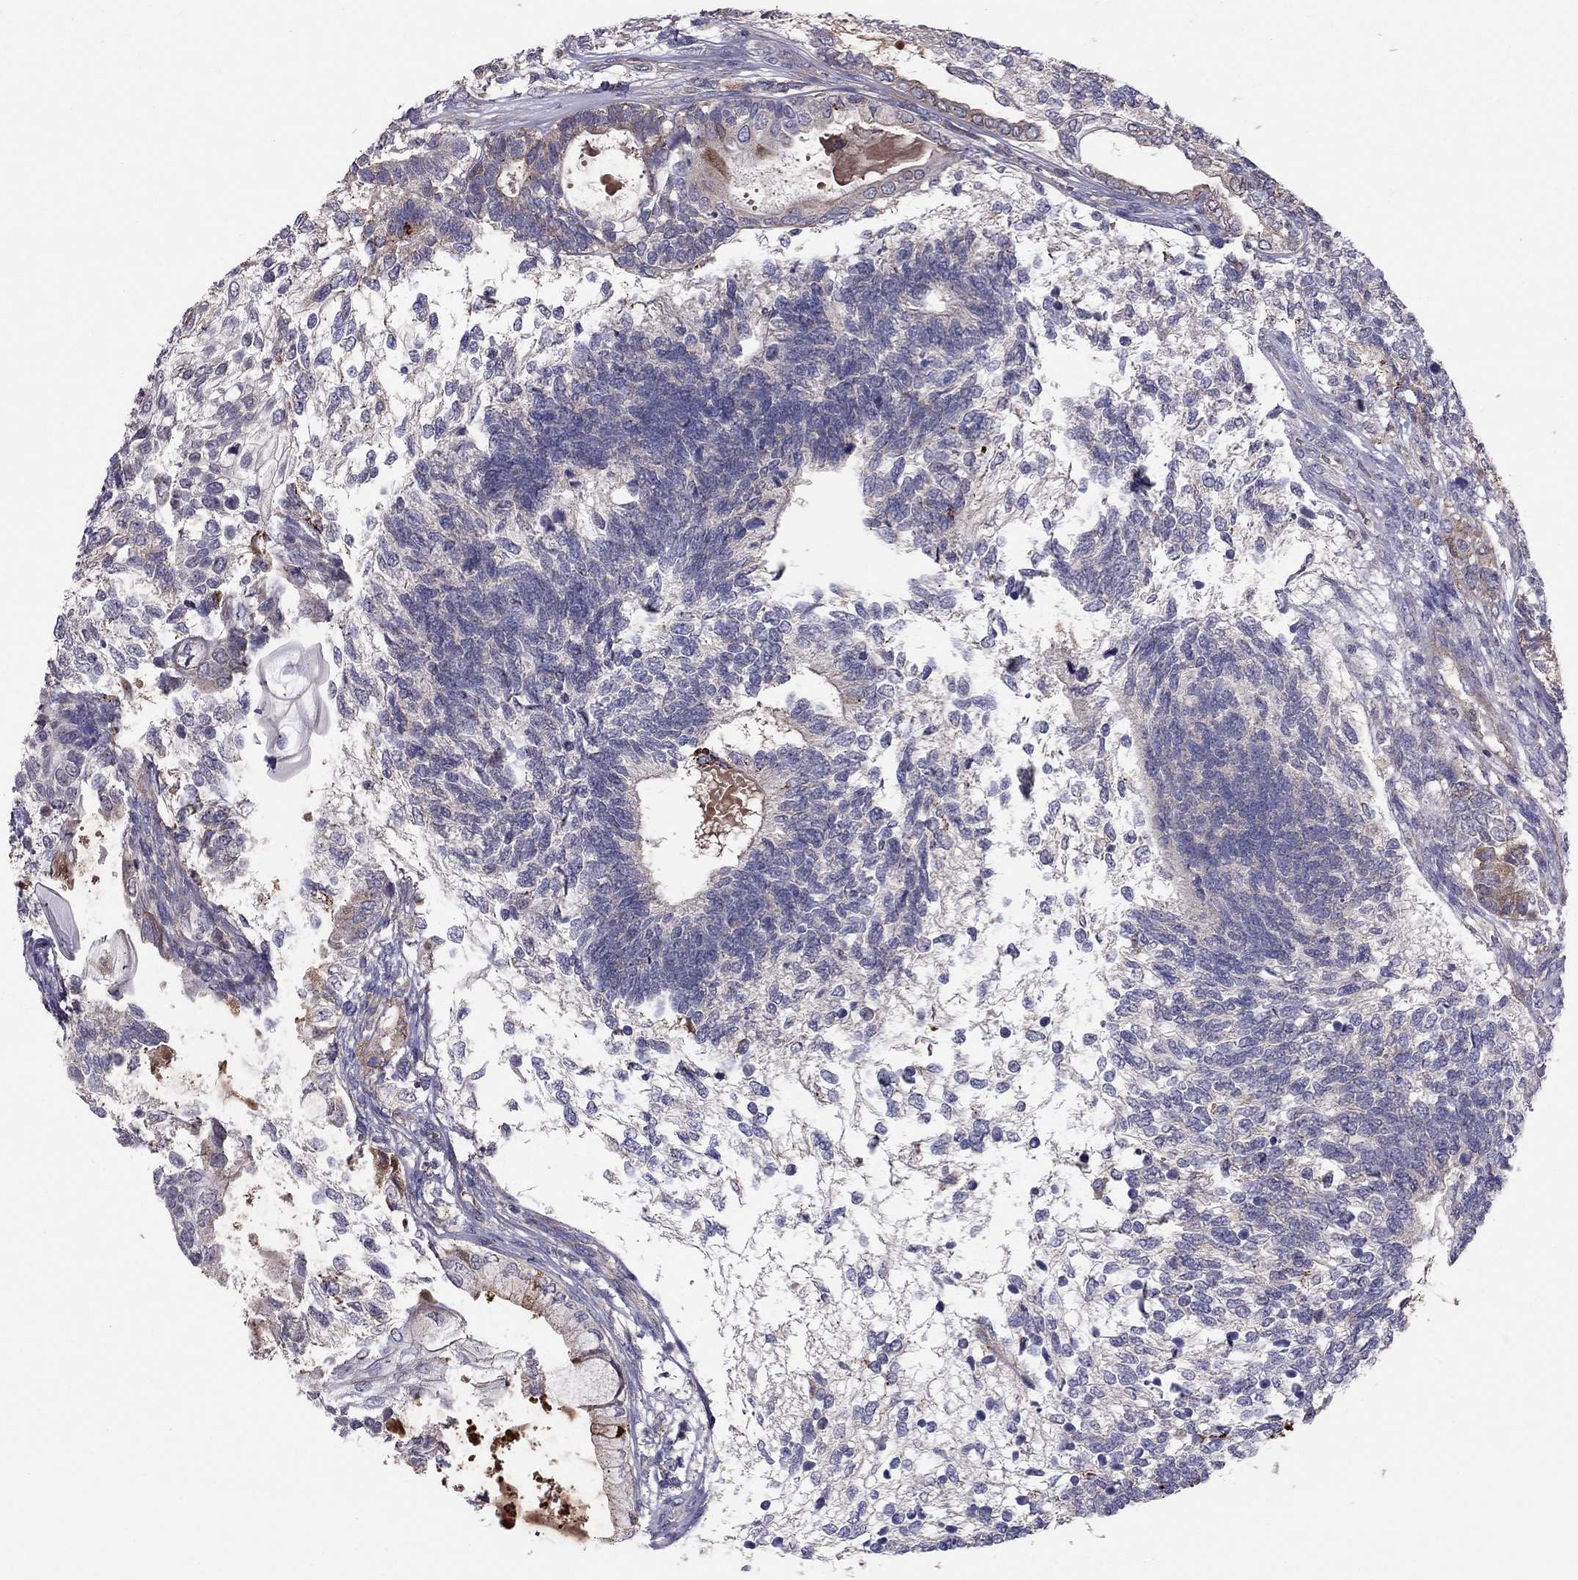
{"staining": {"intensity": "weak", "quantity": "25%-75%", "location": "cytoplasmic/membranous"}, "tissue": "testis cancer", "cell_type": "Tumor cells", "image_type": "cancer", "snomed": [{"axis": "morphology", "description": "Seminoma, NOS"}, {"axis": "morphology", "description": "Carcinoma, Embryonal, NOS"}, {"axis": "topography", "description": "Testis"}], "caption": "Tumor cells reveal weak cytoplasmic/membranous staining in about 25%-75% of cells in testis cancer.", "gene": "PIK3CG", "patient": {"sex": "male", "age": 41}}